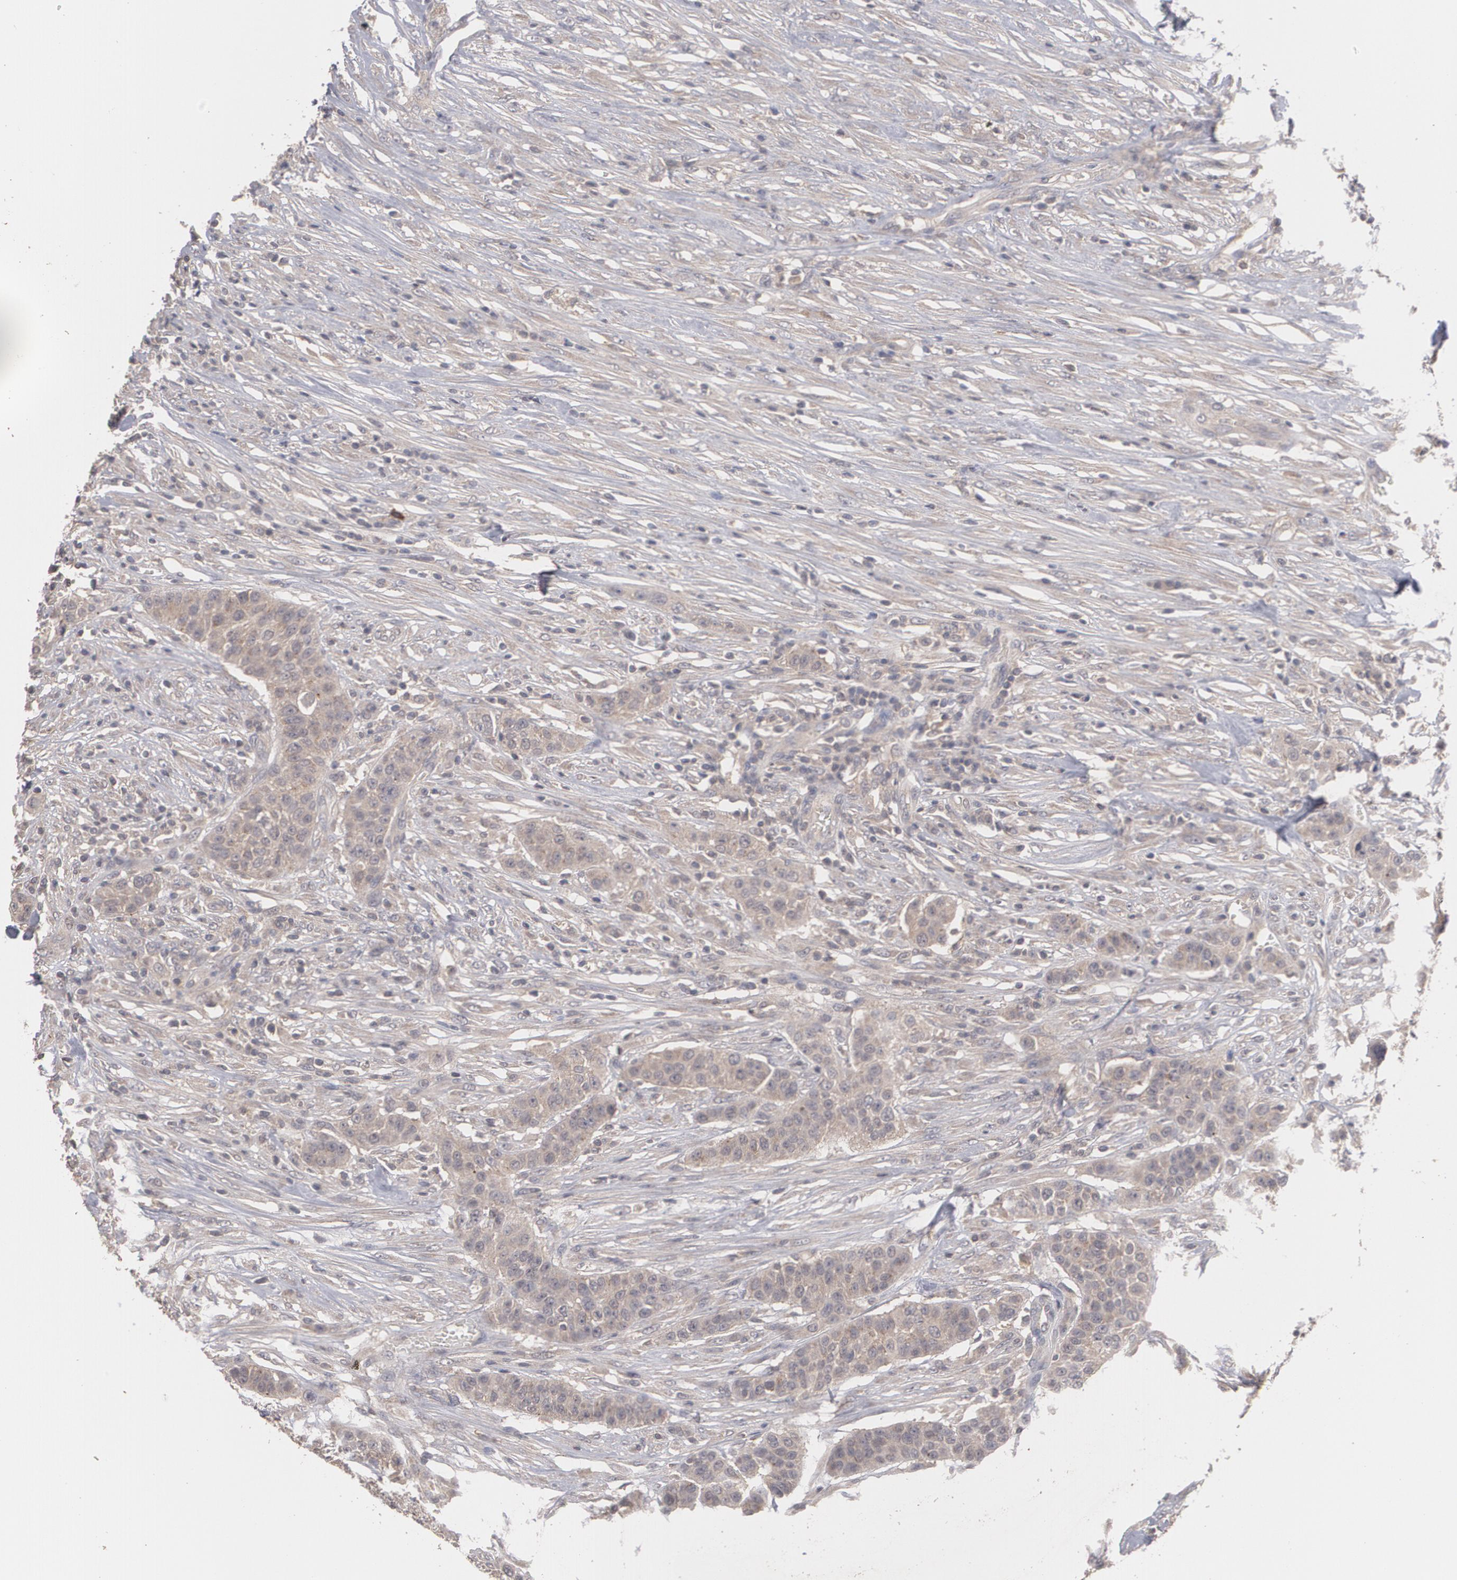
{"staining": {"intensity": "moderate", "quantity": ">75%", "location": "cytoplasmic/membranous"}, "tissue": "urothelial cancer", "cell_type": "Tumor cells", "image_type": "cancer", "snomed": [{"axis": "morphology", "description": "Urothelial carcinoma, High grade"}, {"axis": "topography", "description": "Urinary bladder"}], "caption": "Immunohistochemistry photomicrograph of urothelial carcinoma (high-grade) stained for a protein (brown), which reveals medium levels of moderate cytoplasmic/membranous positivity in approximately >75% of tumor cells.", "gene": "ARF6", "patient": {"sex": "male", "age": 74}}